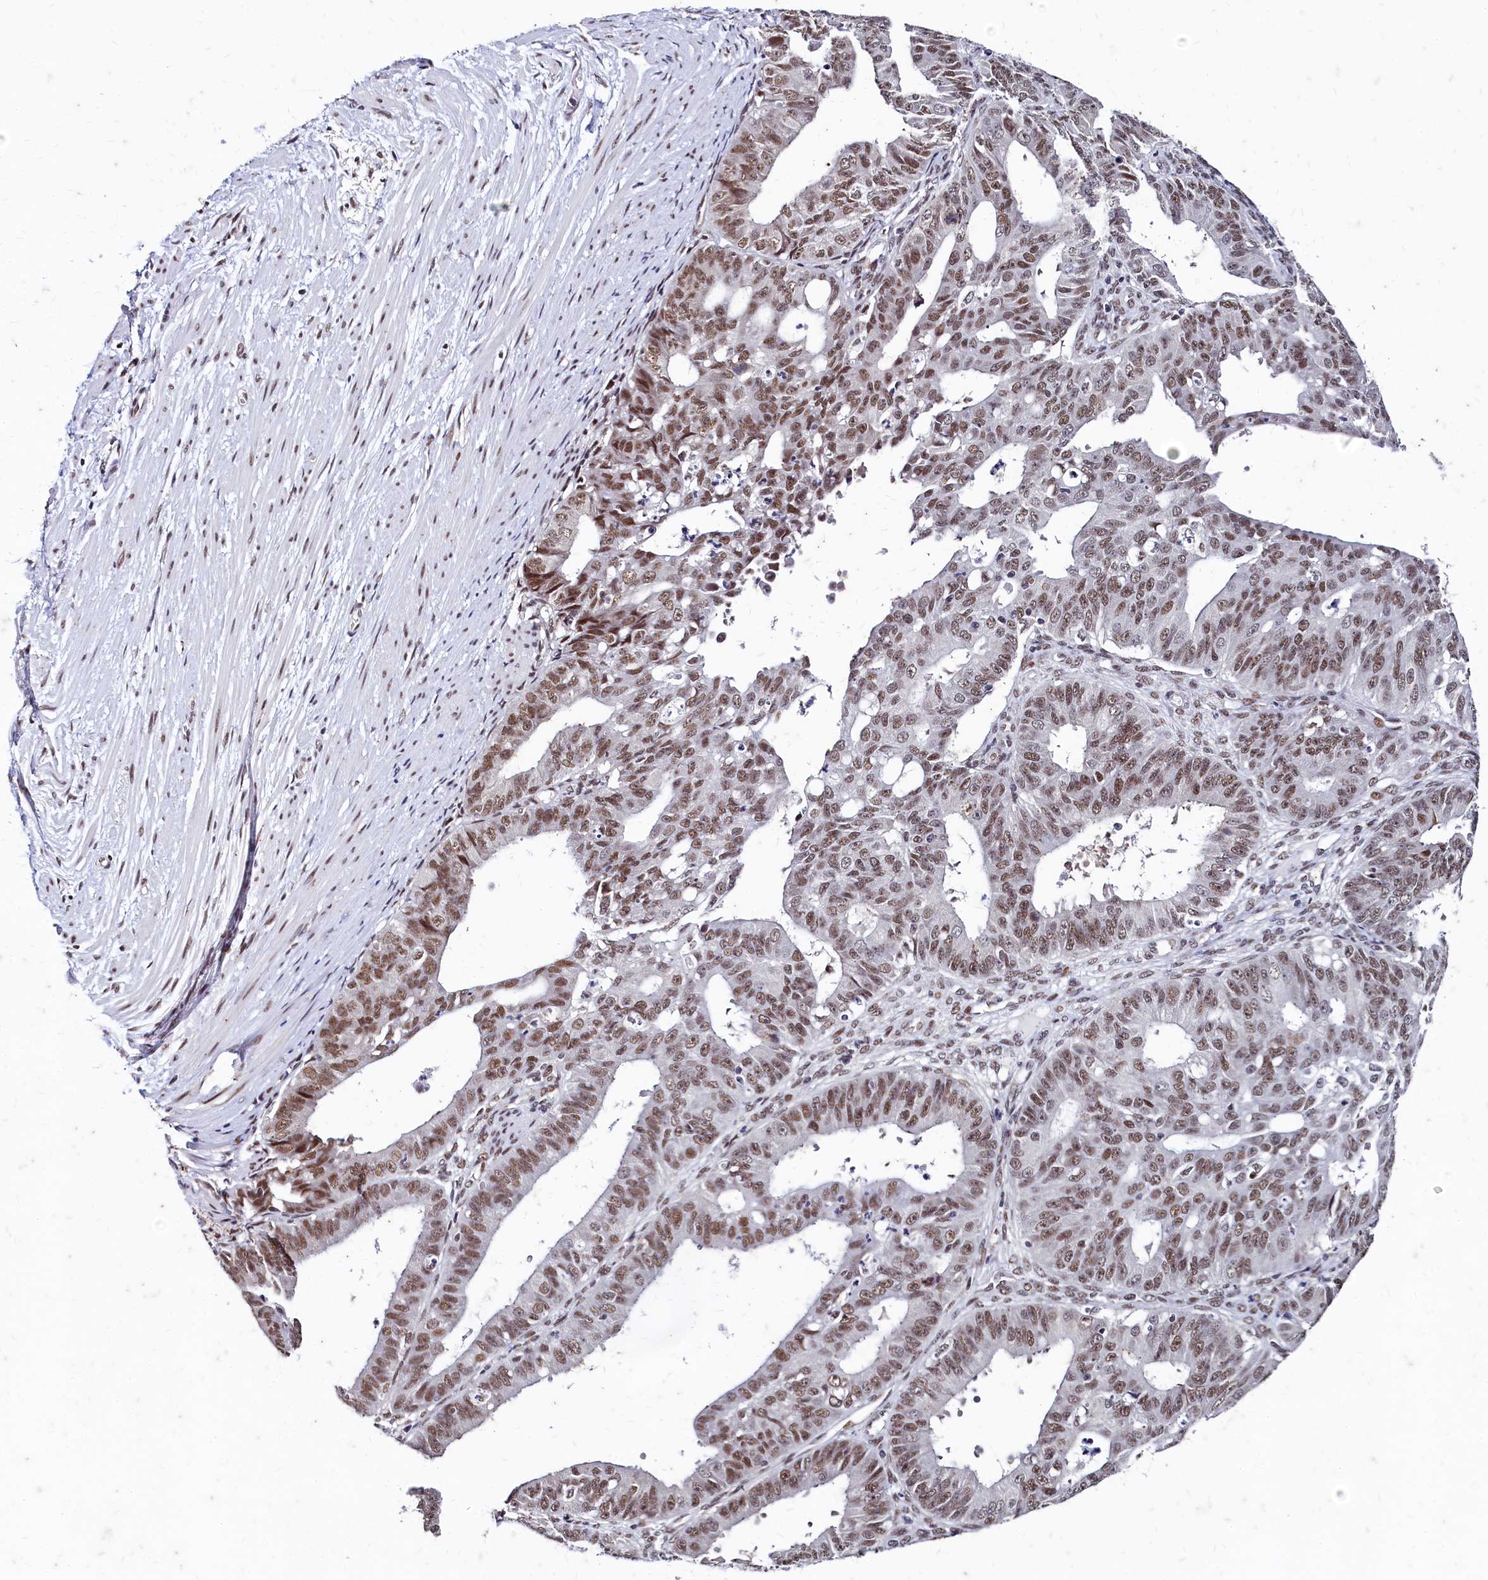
{"staining": {"intensity": "moderate", "quantity": ">75%", "location": "nuclear"}, "tissue": "ovarian cancer", "cell_type": "Tumor cells", "image_type": "cancer", "snomed": [{"axis": "morphology", "description": "Carcinoma, endometroid"}, {"axis": "topography", "description": "Appendix"}, {"axis": "topography", "description": "Ovary"}], "caption": "Immunohistochemical staining of ovarian cancer reveals medium levels of moderate nuclear positivity in about >75% of tumor cells. Using DAB (brown) and hematoxylin (blue) stains, captured at high magnification using brightfield microscopy.", "gene": "CPSF7", "patient": {"sex": "female", "age": 42}}